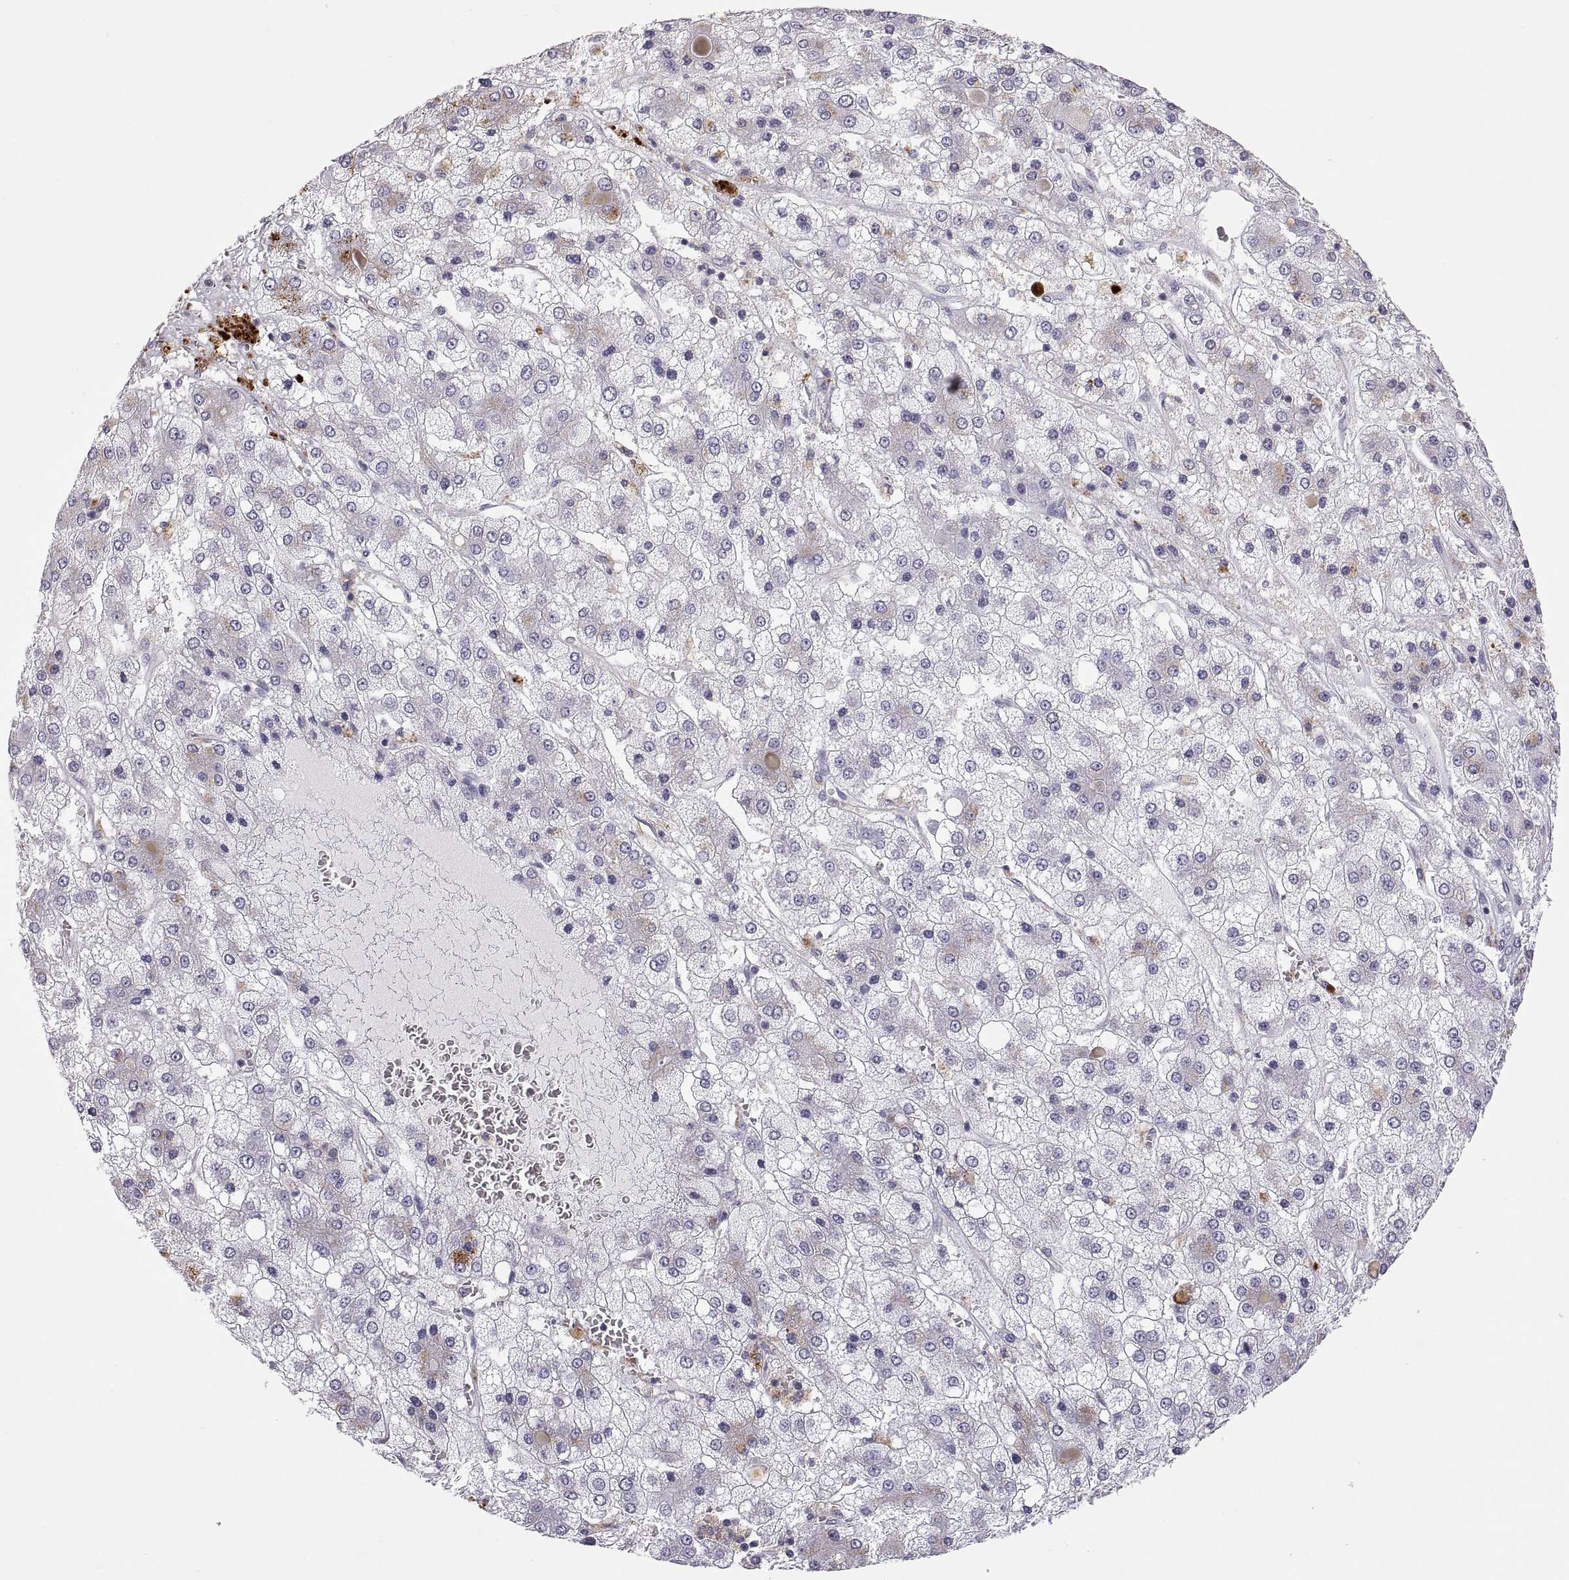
{"staining": {"intensity": "negative", "quantity": "none", "location": "none"}, "tissue": "liver cancer", "cell_type": "Tumor cells", "image_type": "cancer", "snomed": [{"axis": "morphology", "description": "Carcinoma, Hepatocellular, NOS"}, {"axis": "topography", "description": "Liver"}], "caption": "This is an IHC histopathology image of hepatocellular carcinoma (liver). There is no expression in tumor cells.", "gene": "RGS19", "patient": {"sex": "male", "age": 73}}